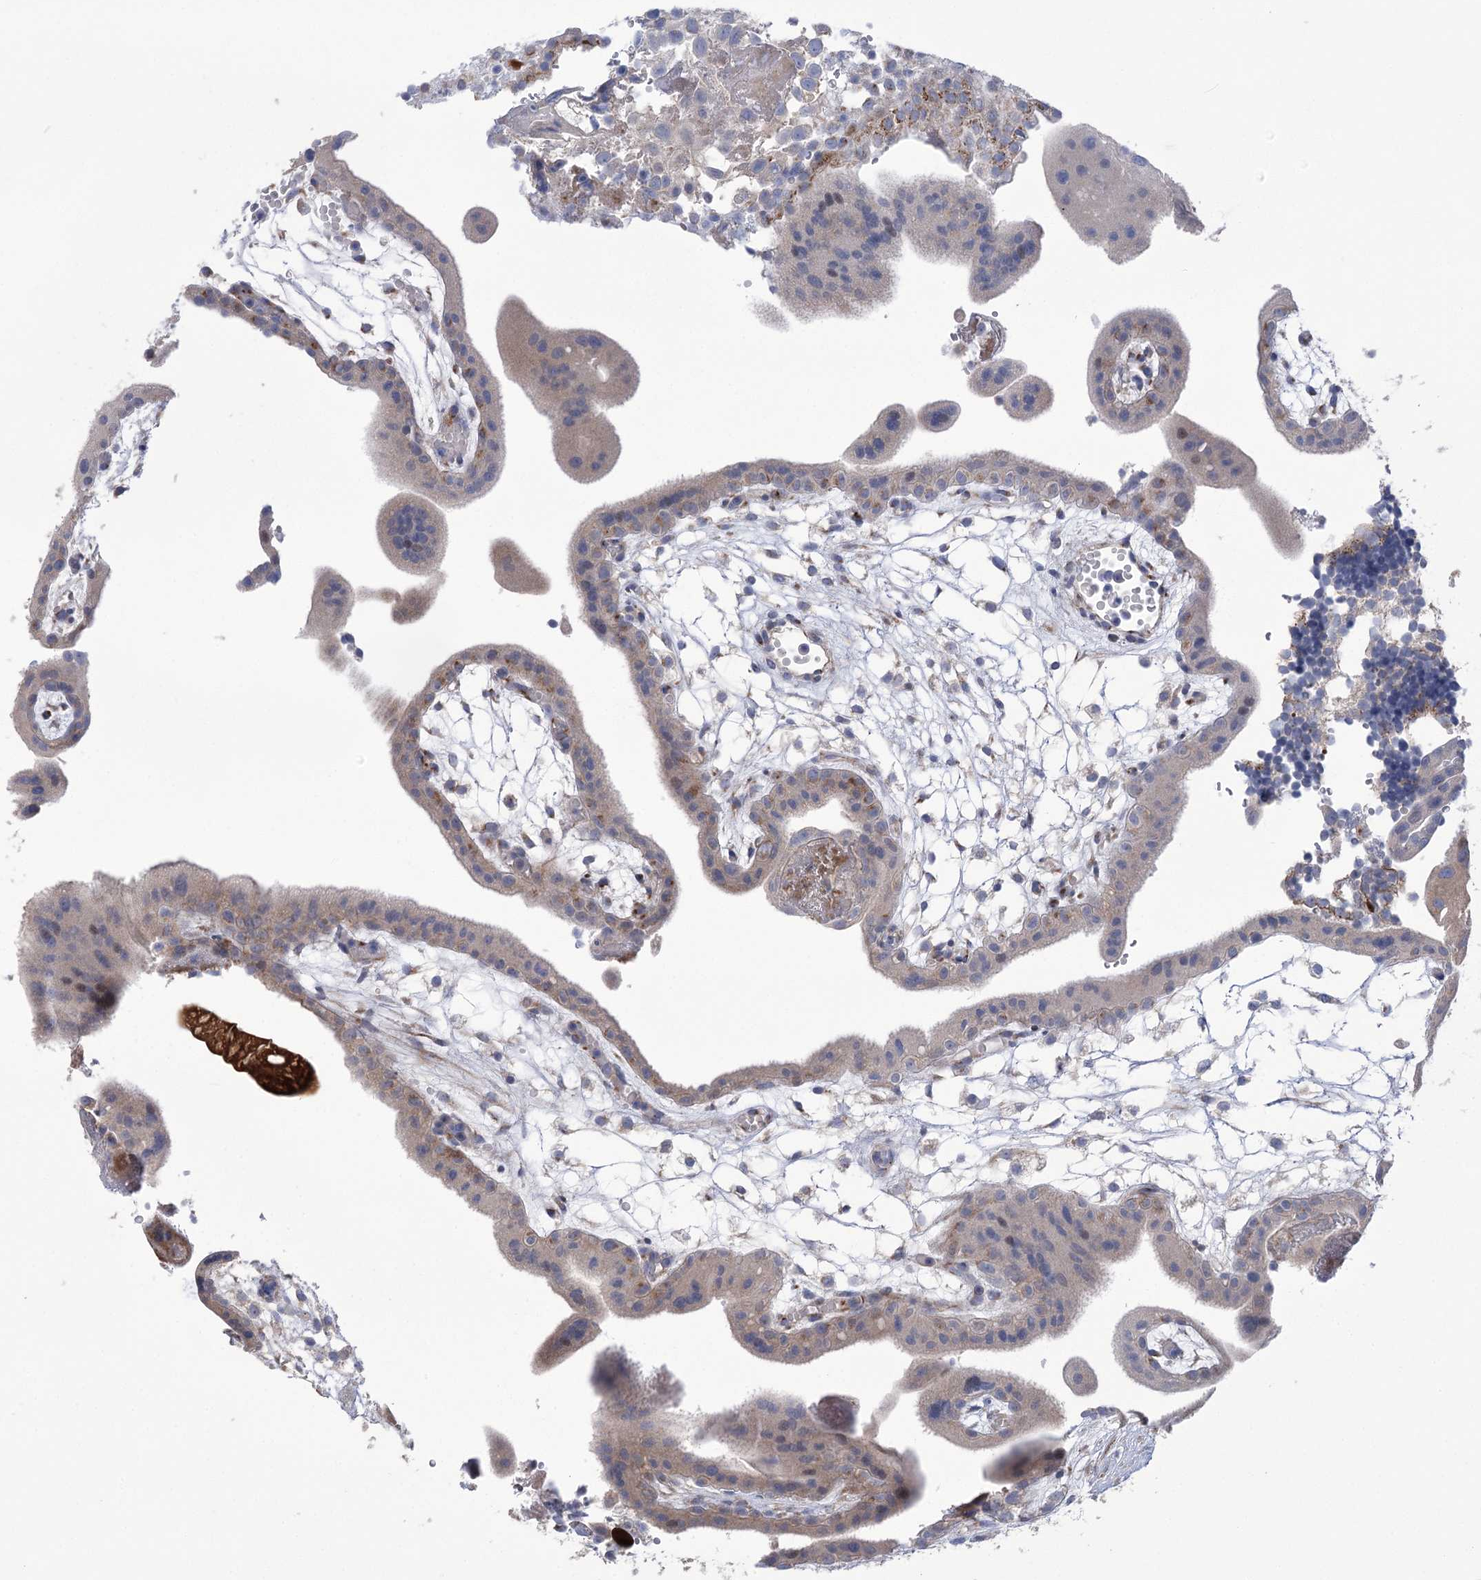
{"staining": {"intensity": "weak", "quantity": "<25%", "location": "cytoplasmic/membranous"}, "tissue": "placenta", "cell_type": "Trophoblastic cells", "image_type": "normal", "snomed": [{"axis": "morphology", "description": "Normal tissue, NOS"}, {"axis": "topography", "description": "Placenta"}], "caption": "Immunohistochemistry micrograph of unremarkable placenta: placenta stained with DAB (3,3'-diaminobenzidine) reveals no significant protein staining in trophoblastic cells. (Stains: DAB immunohistochemistry (IHC) with hematoxylin counter stain, Microscopy: brightfield microscopy at high magnification).", "gene": "NME7", "patient": {"sex": "female", "age": 18}}